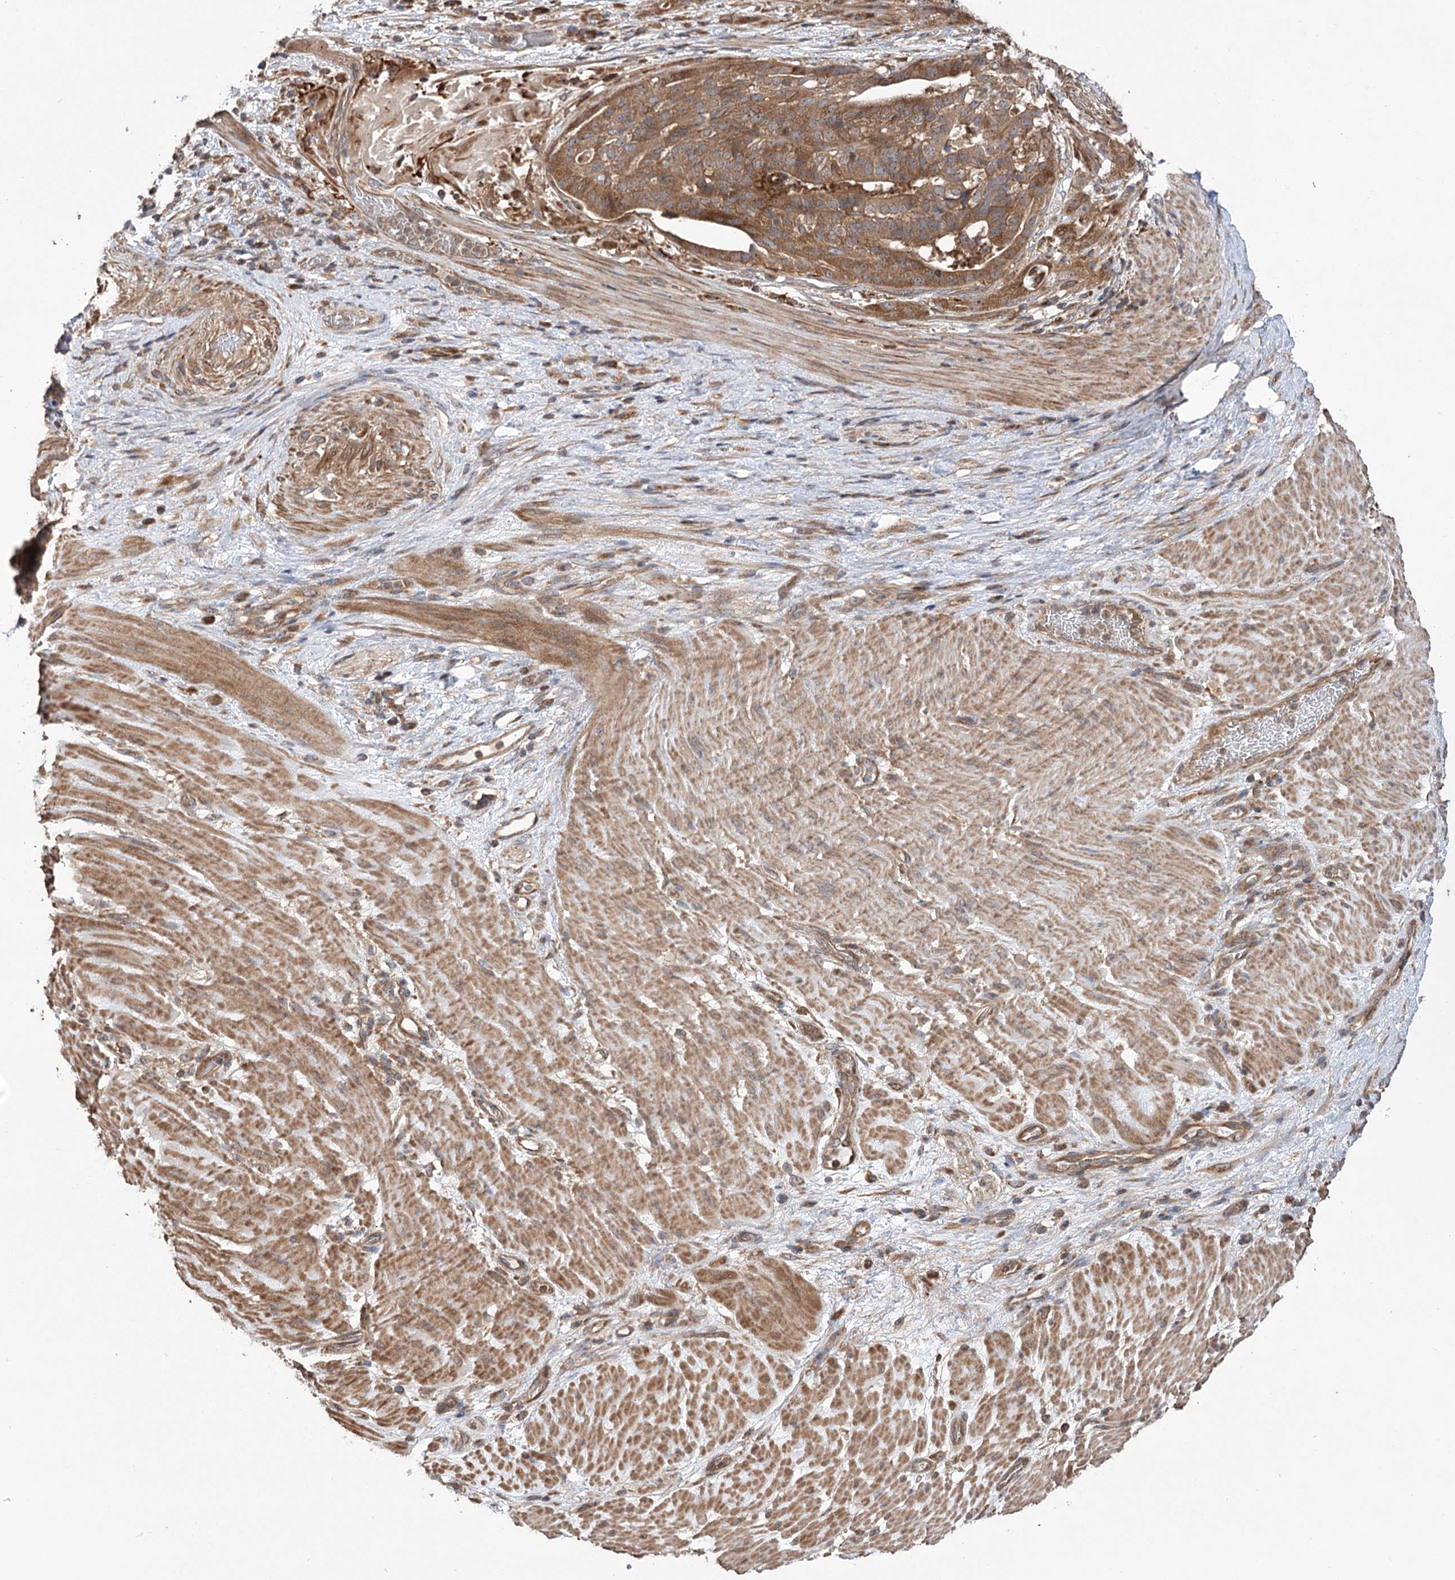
{"staining": {"intensity": "moderate", "quantity": ">75%", "location": "cytoplasmic/membranous"}, "tissue": "stomach cancer", "cell_type": "Tumor cells", "image_type": "cancer", "snomed": [{"axis": "morphology", "description": "Adenocarcinoma, NOS"}, {"axis": "topography", "description": "Stomach"}], "caption": "Immunohistochemical staining of stomach cancer reveals moderate cytoplasmic/membranous protein positivity in about >75% of tumor cells. (IHC, brightfield microscopy, high magnification).", "gene": "VPS37B", "patient": {"sex": "male", "age": 48}}